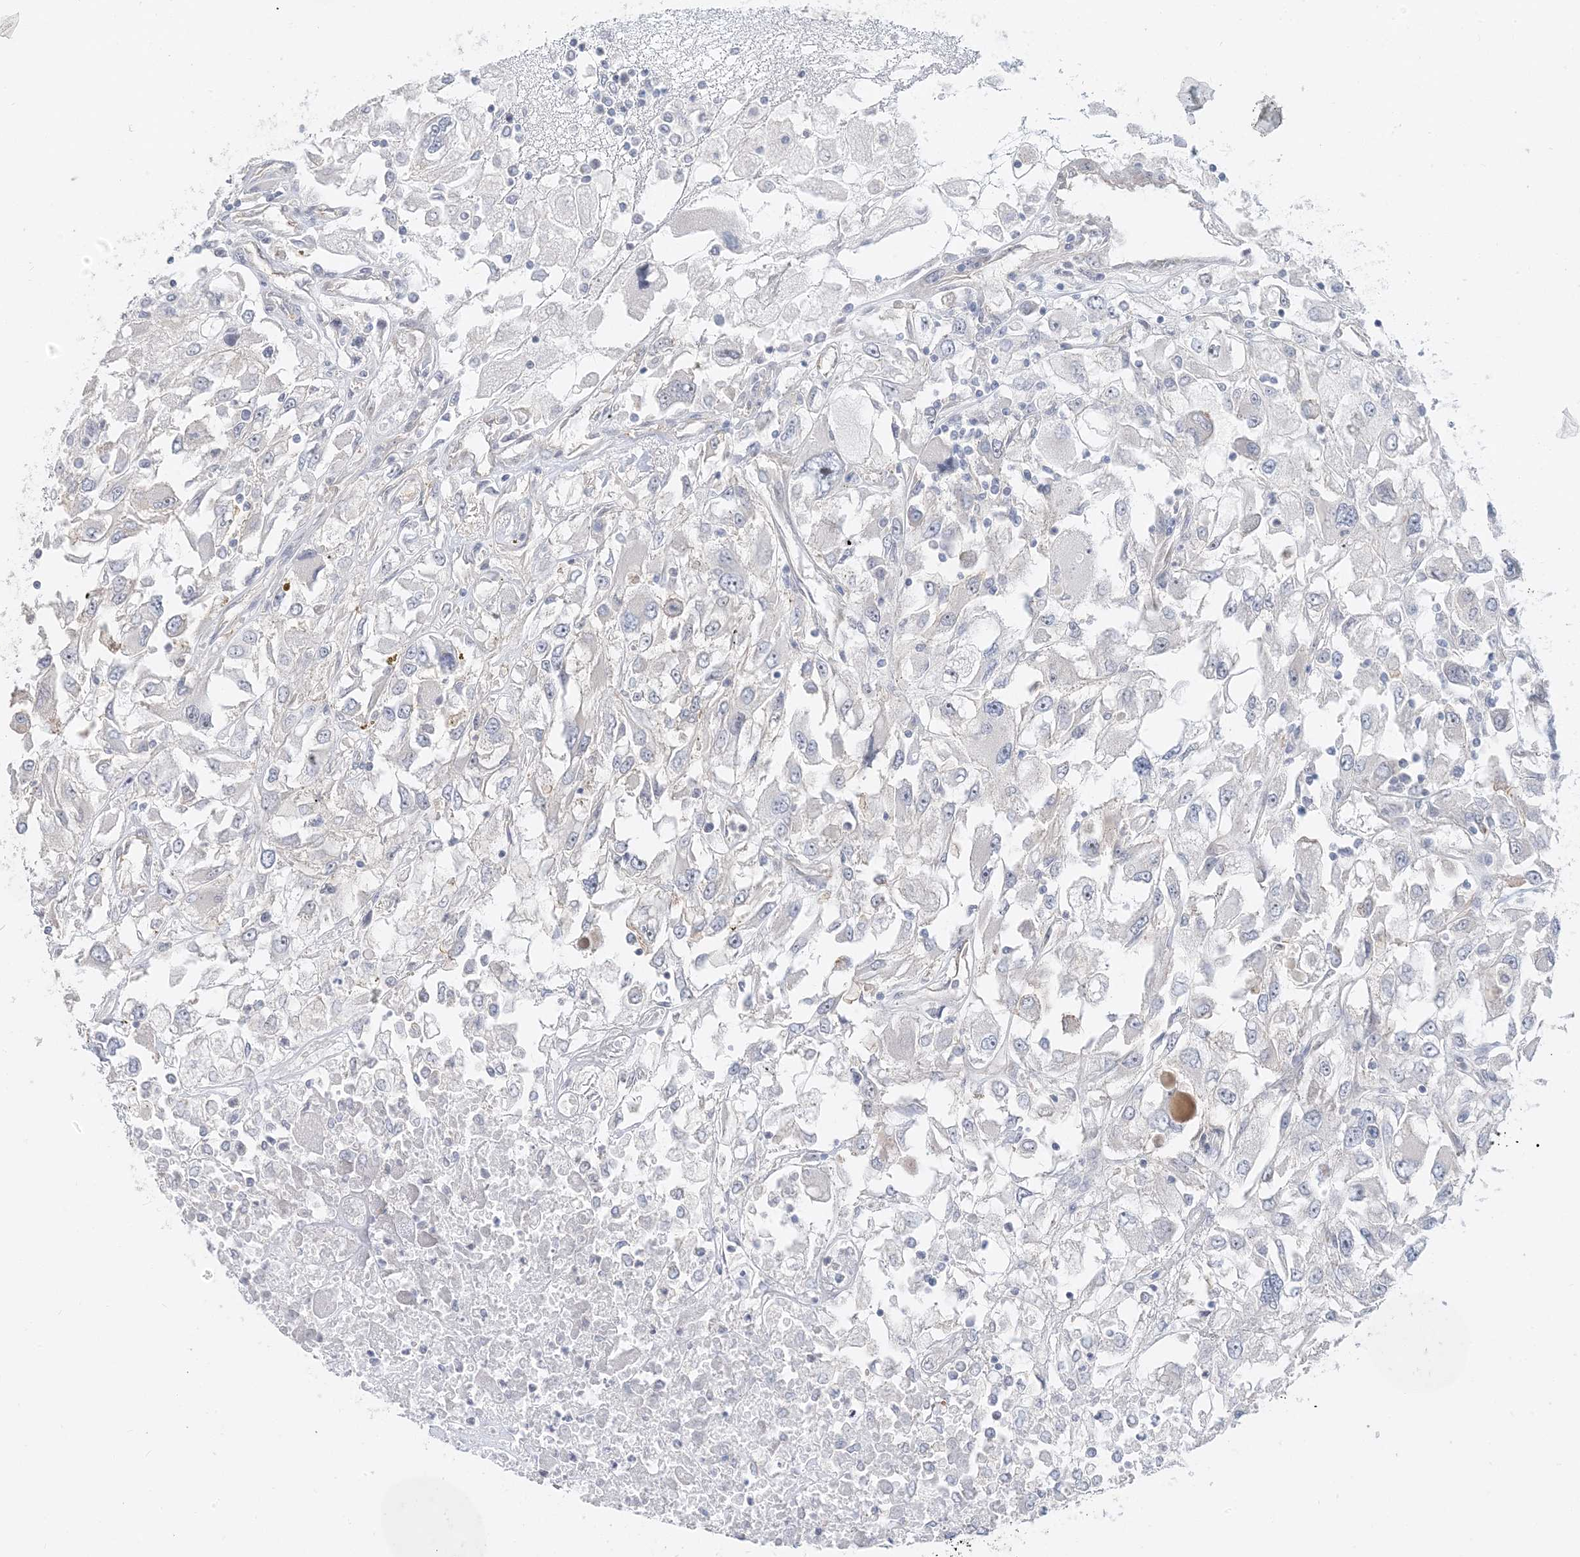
{"staining": {"intensity": "negative", "quantity": "none", "location": "none"}, "tissue": "renal cancer", "cell_type": "Tumor cells", "image_type": "cancer", "snomed": [{"axis": "morphology", "description": "Adenocarcinoma, NOS"}, {"axis": "topography", "description": "Kidney"}], "caption": "Immunohistochemistry (IHC) image of neoplastic tissue: human renal adenocarcinoma stained with DAB (3,3'-diaminobenzidine) demonstrates no significant protein staining in tumor cells.", "gene": "IL36B", "patient": {"sex": "female", "age": 52}}